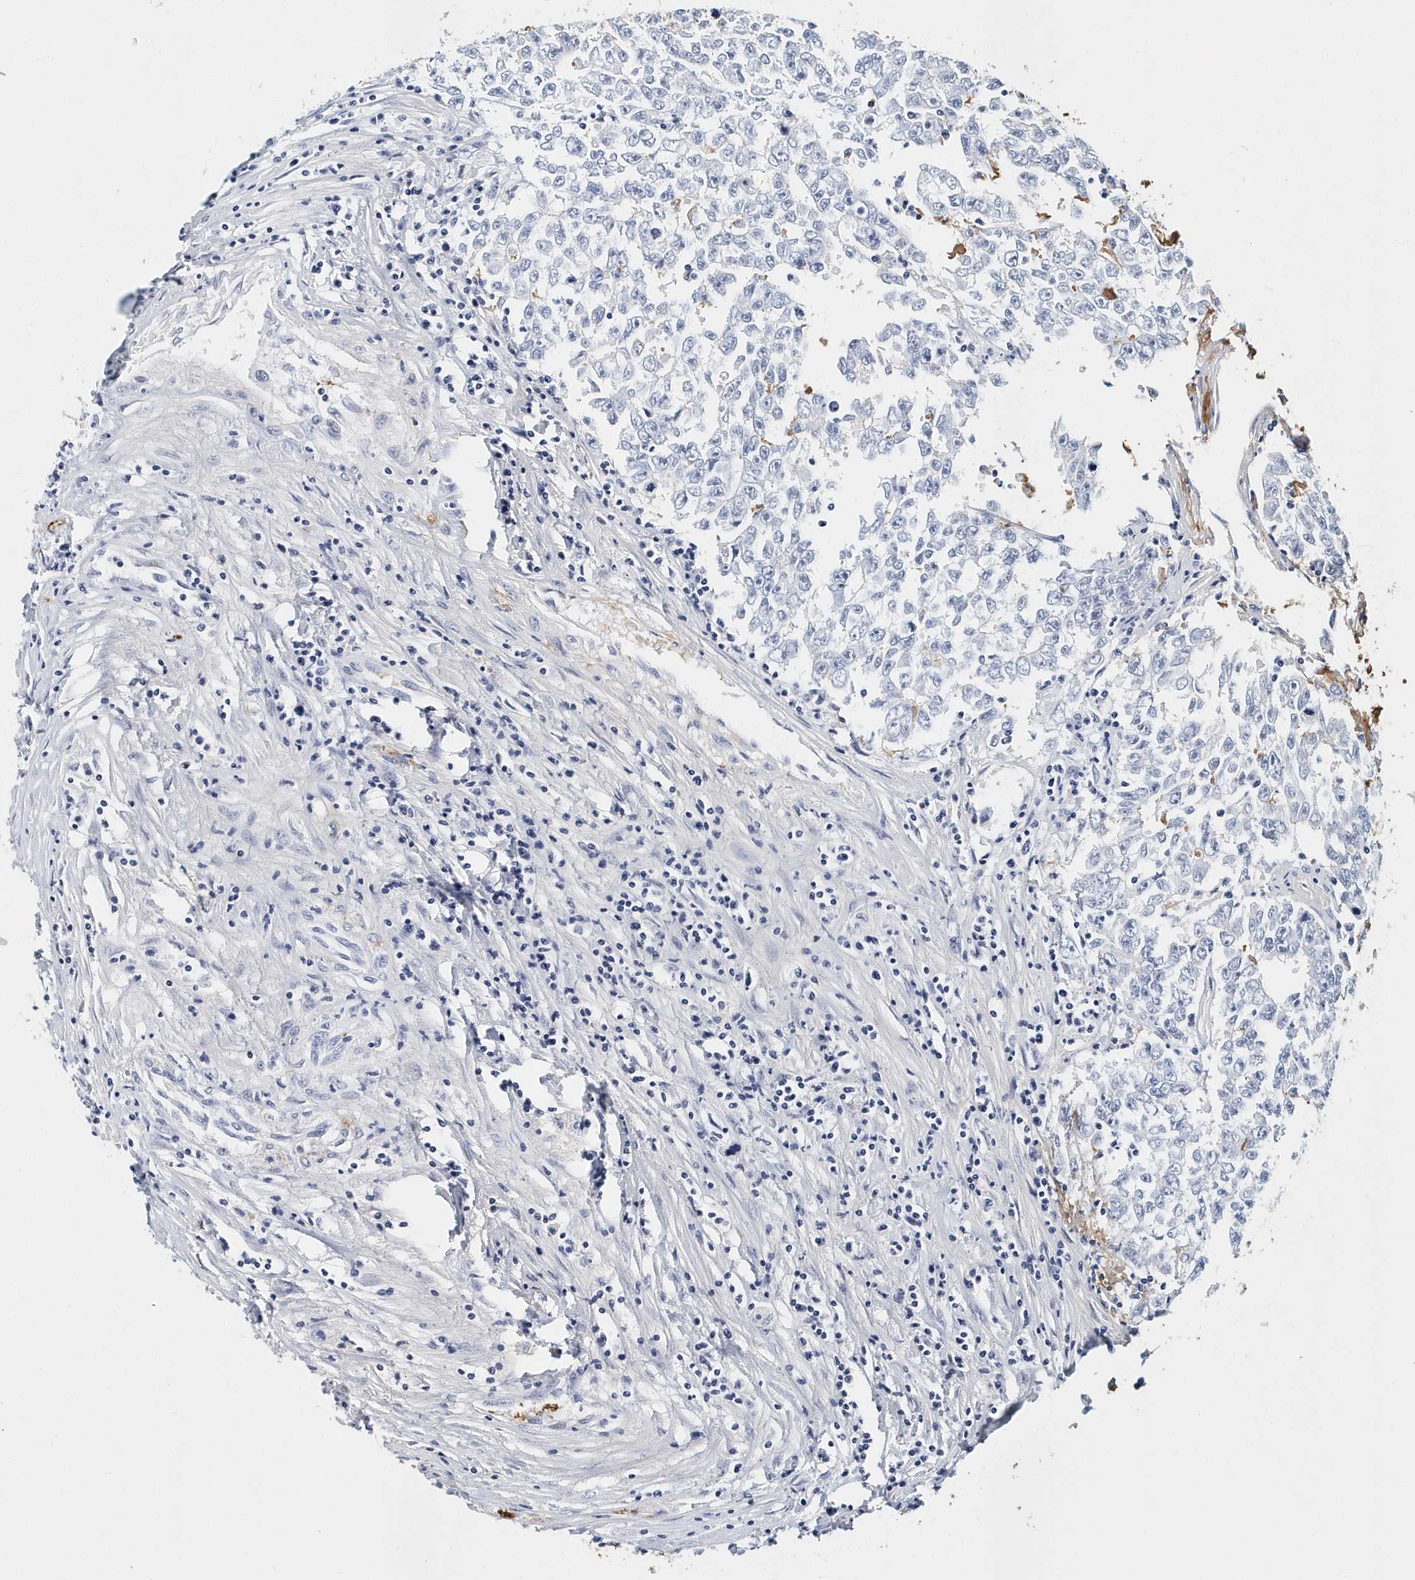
{"staining": {"intensity": "negative", "quantity": "none", "location": "none"}, "tissue": "testis cancer", "cell_type": "Tumor cells", "image_type": "cancer", "snomed": [{"axis": "morphology", "description": "Carcinoma, Embryonal, NOS"}, {"axis": "topography", "description": "Testis"}], "caption": "IHC micrograph of embryonal carcinoma (testis) stained for a protein (brown), which demonstrates no positivity in tumor cells.", "gene": "ITGA2B", "patient": {"sex": "male", "age": 25}}